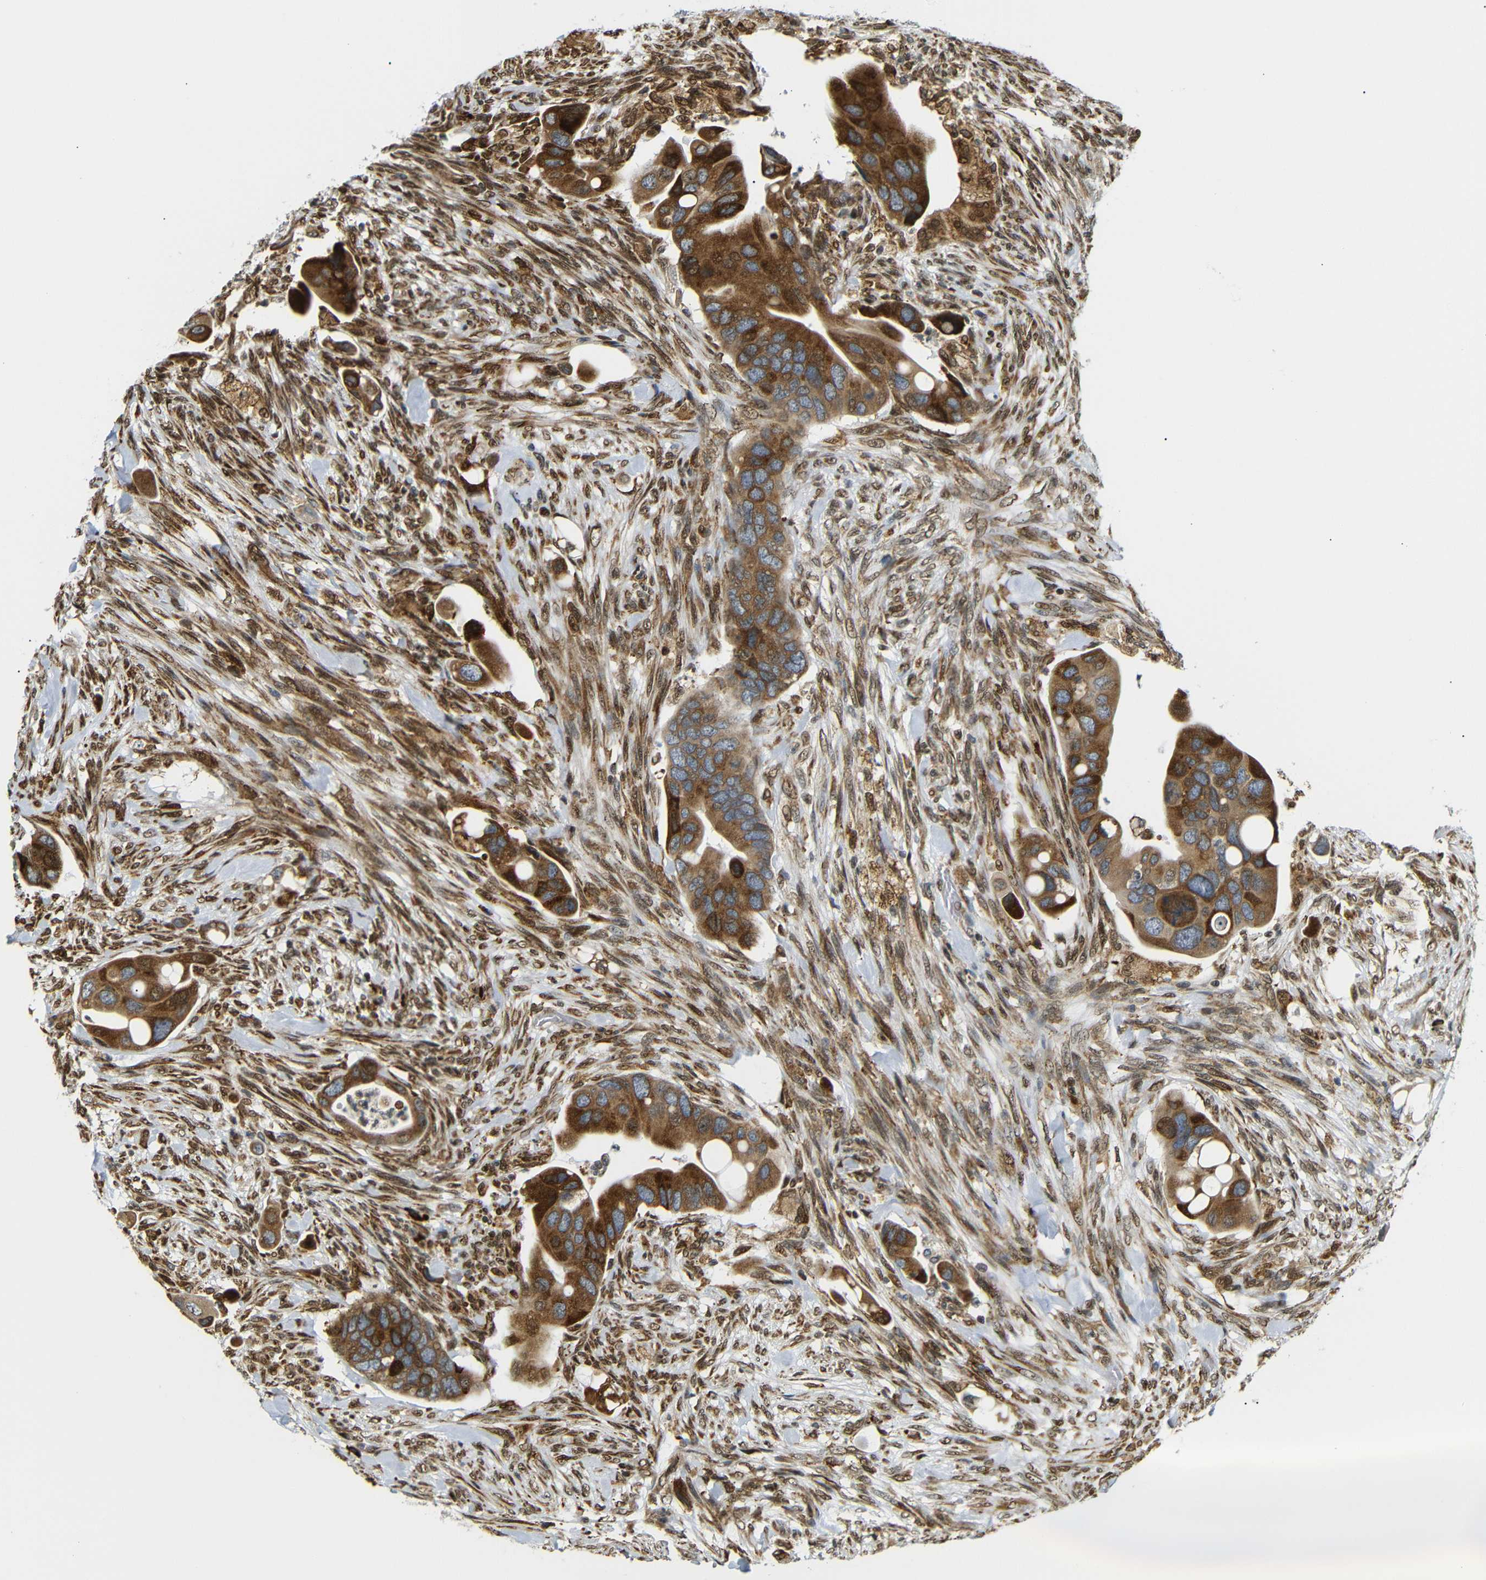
{"staining": {"intensity": "strong", "quantity": ">75%", "location": "cytoplasmic/membranous"}, "tissue": "colorectal cancer", "cell_type": "Tumor cells", "image_type": "cancer", "snomed": [{"axis": "morphology", "description": "Adenocarcinoma, NOS"}, {"axis": "topography", "description": "Rectum"}], "caption": "The photomicrograph demonstrates immunohistochemical staining of colorectal cancer. There is strong cytoplasmic/membranous staining is identified in approximately >75% of tumor cells.", "gene": "SPCS2", "patient": {"sex": "female", "age": 57}}